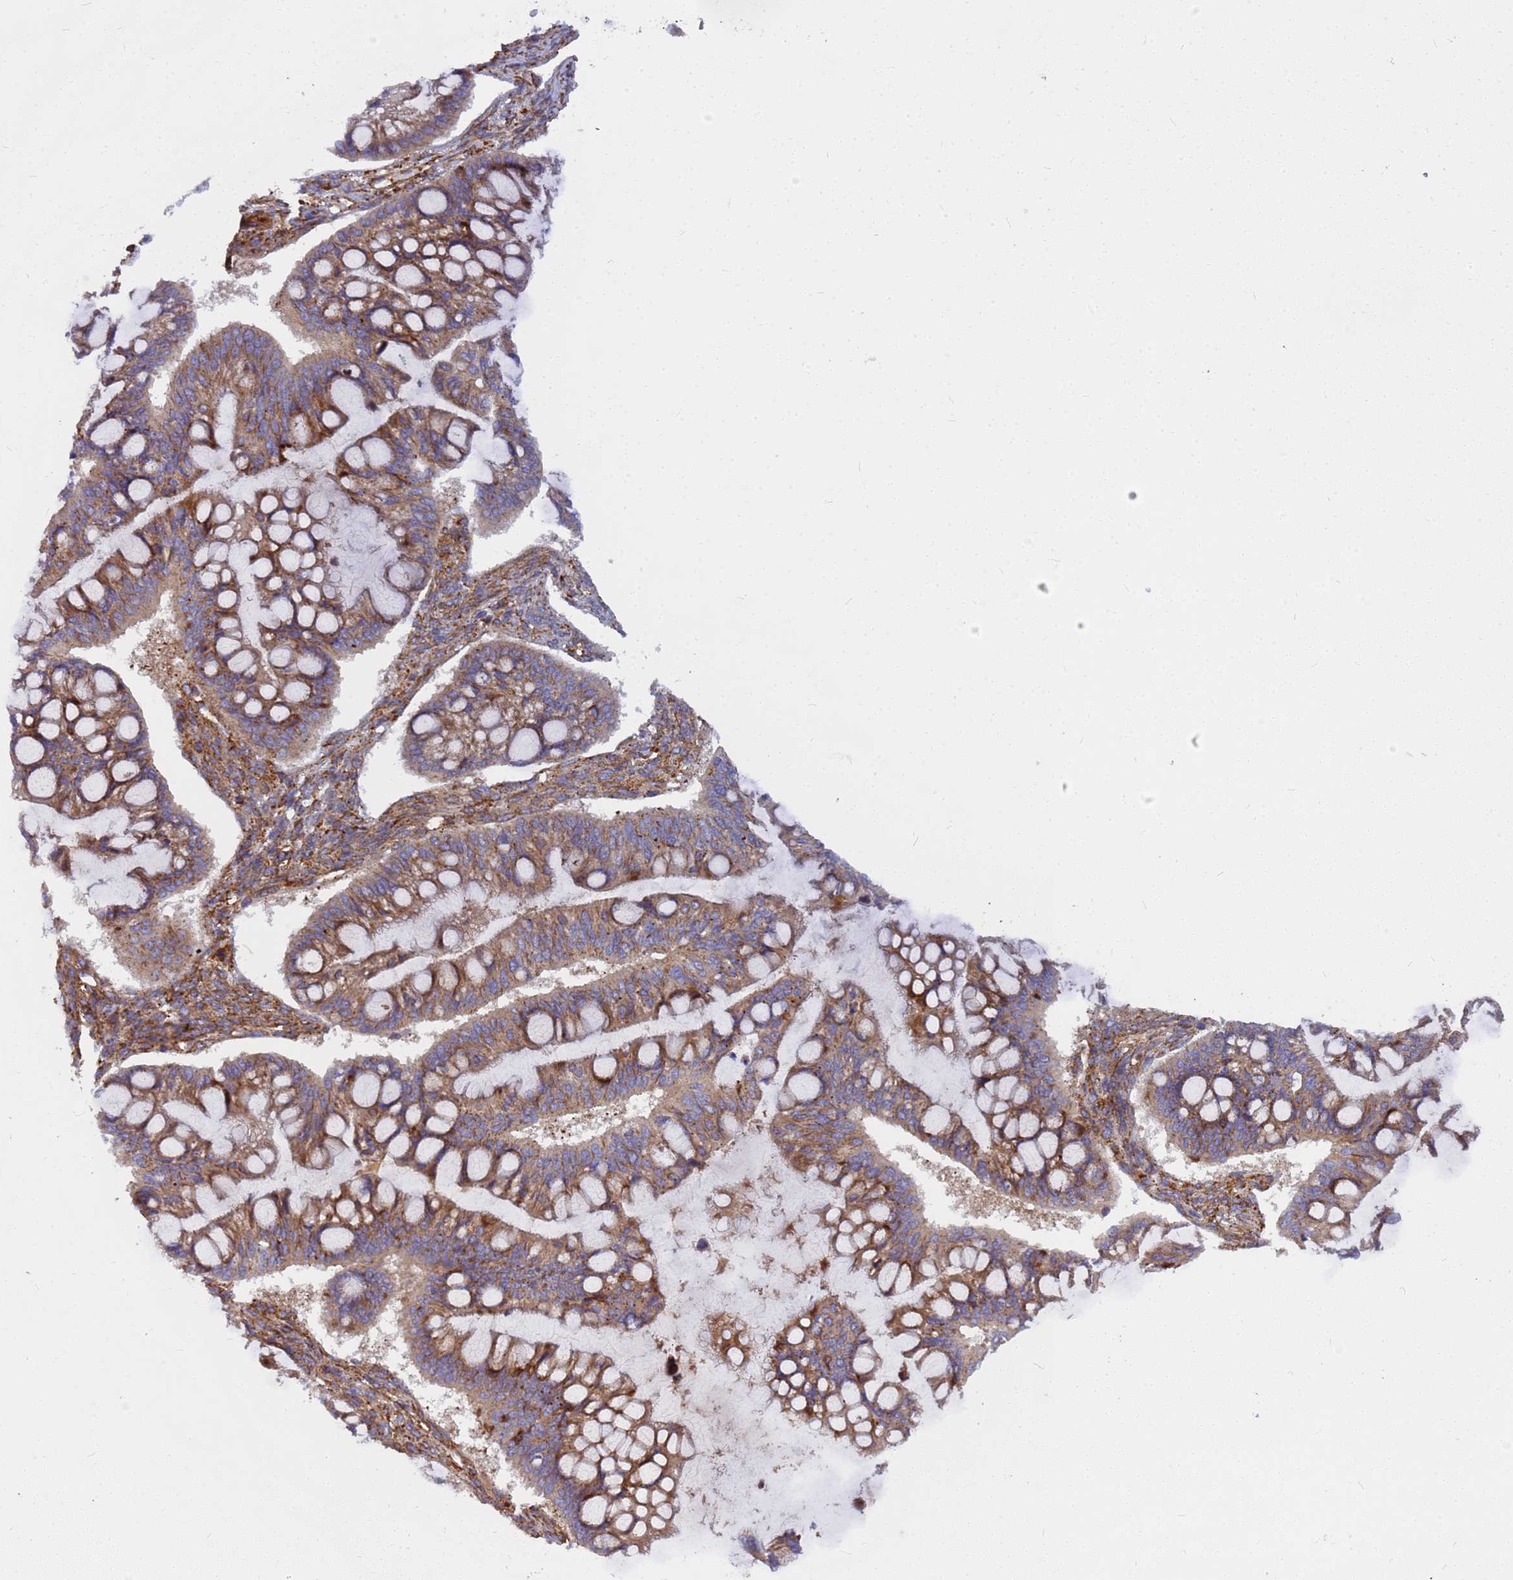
{"staining": {"intensity": "moderate", "quantity": ">75%", "location": "cytoplasmic/membranous"}, "tissue": "ovarian cancer", "cell_type": "Tumor cells", "image_type": "cancer", "snomed": [{"axis": "morphology", "description": "Cystadenocarcinoma, mucinous, NOS"}, {"axis": "topography", "description": "Ovary"}], "caption": "A brown stain labels moderate cytoplasmic/membranous positivity of a protein in human ovarian mucinous cystadenocarcinoma tumor cells.", "gene": "C2CD5", "patient": {"sex": "female", "age": 73}}